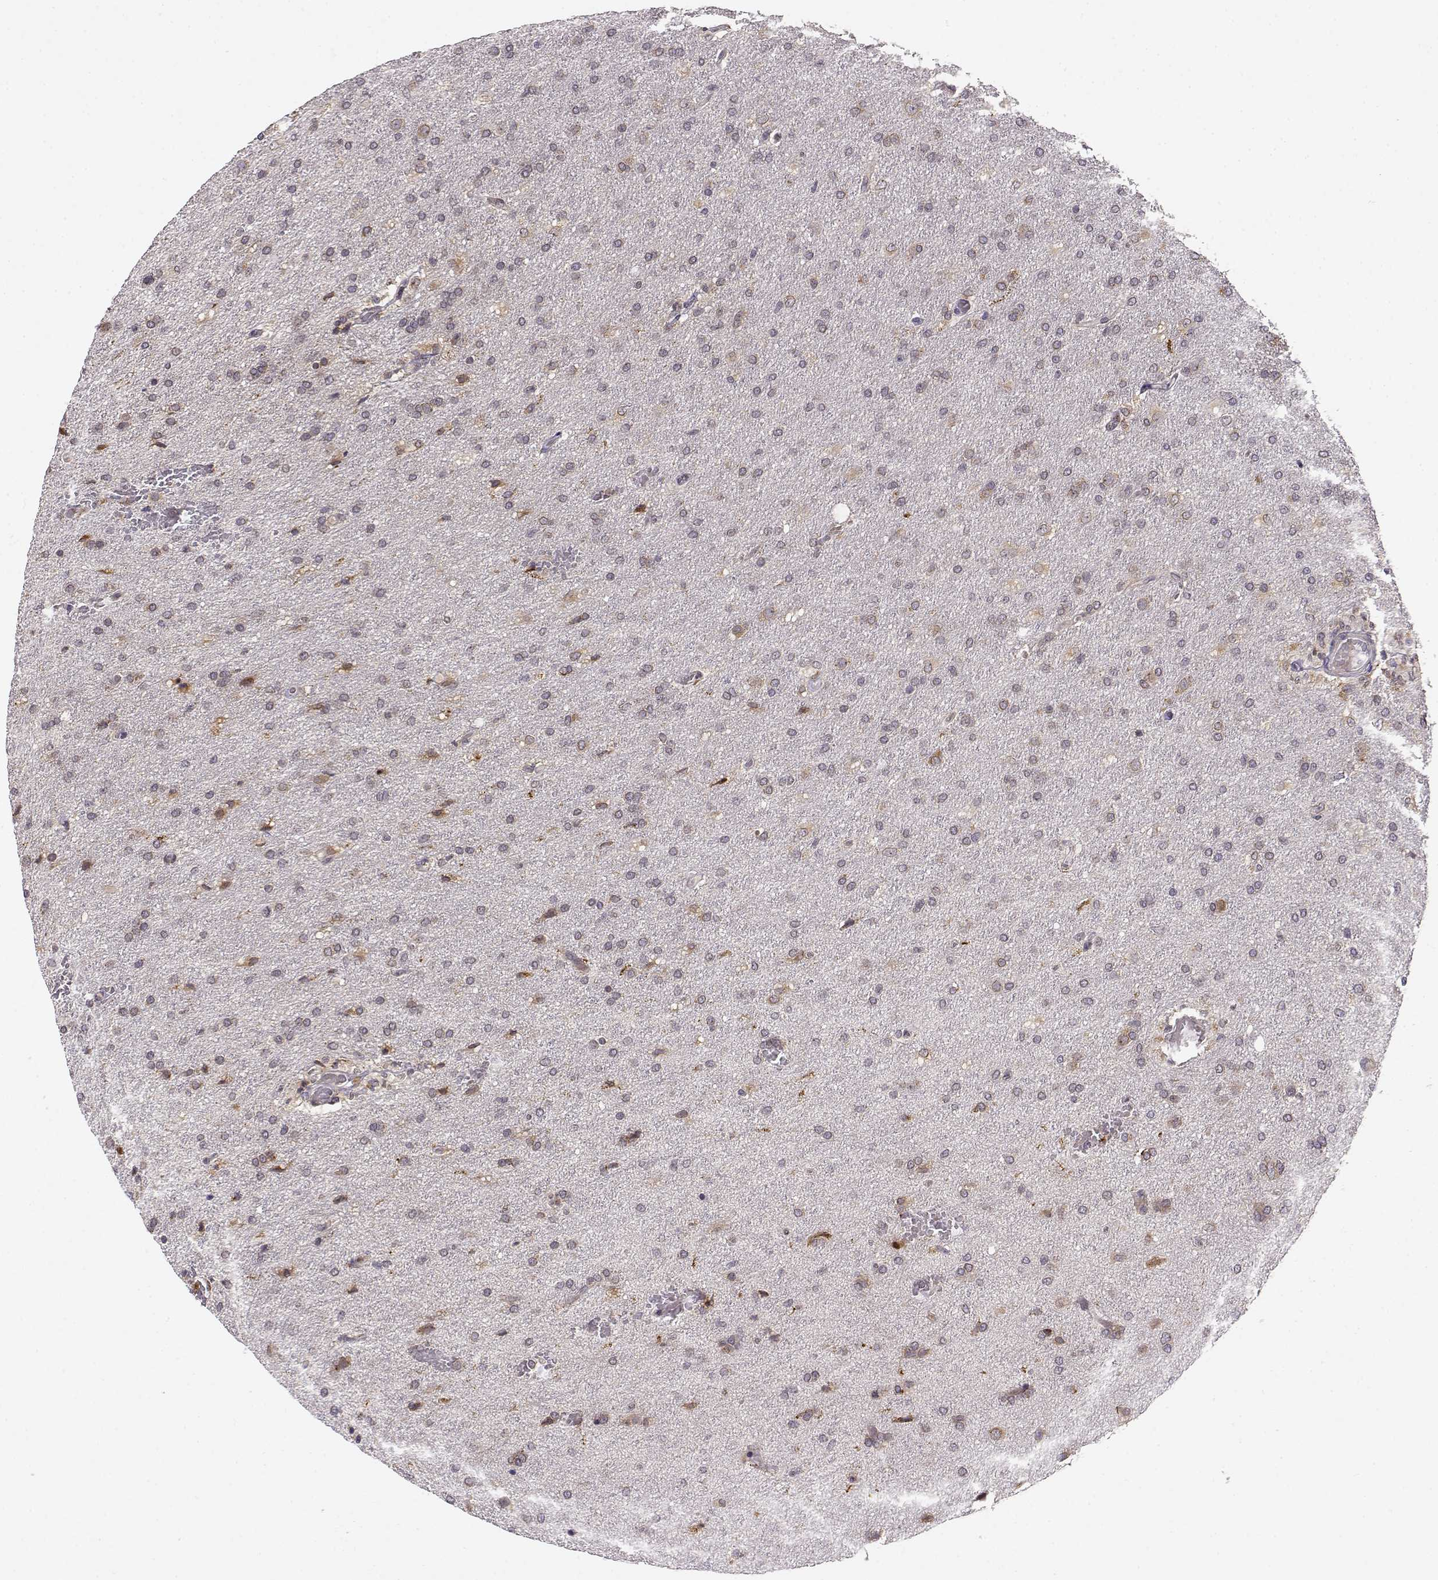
{"staining": {"intensity": "negative", "quantity": "none", "location": "none"}, "tissue": "glioma", "cell_type": "Tumor cells", "image_type": "cancer", "snomed": [{"axis": "morphology", "description": "Glioma, malignant, High grade"}, {"axis": "topography", "description": "Brain"}], "caption": "Micrograph shows no protein staining in tumor cells of malignant high-grade glioma tissue. The staining is performed using DAB brown chromogen with nuclei counter-stained in using hematoxylin.", "gene": "ERGIC2", "patient": {"sex": "male", "age": 68}}